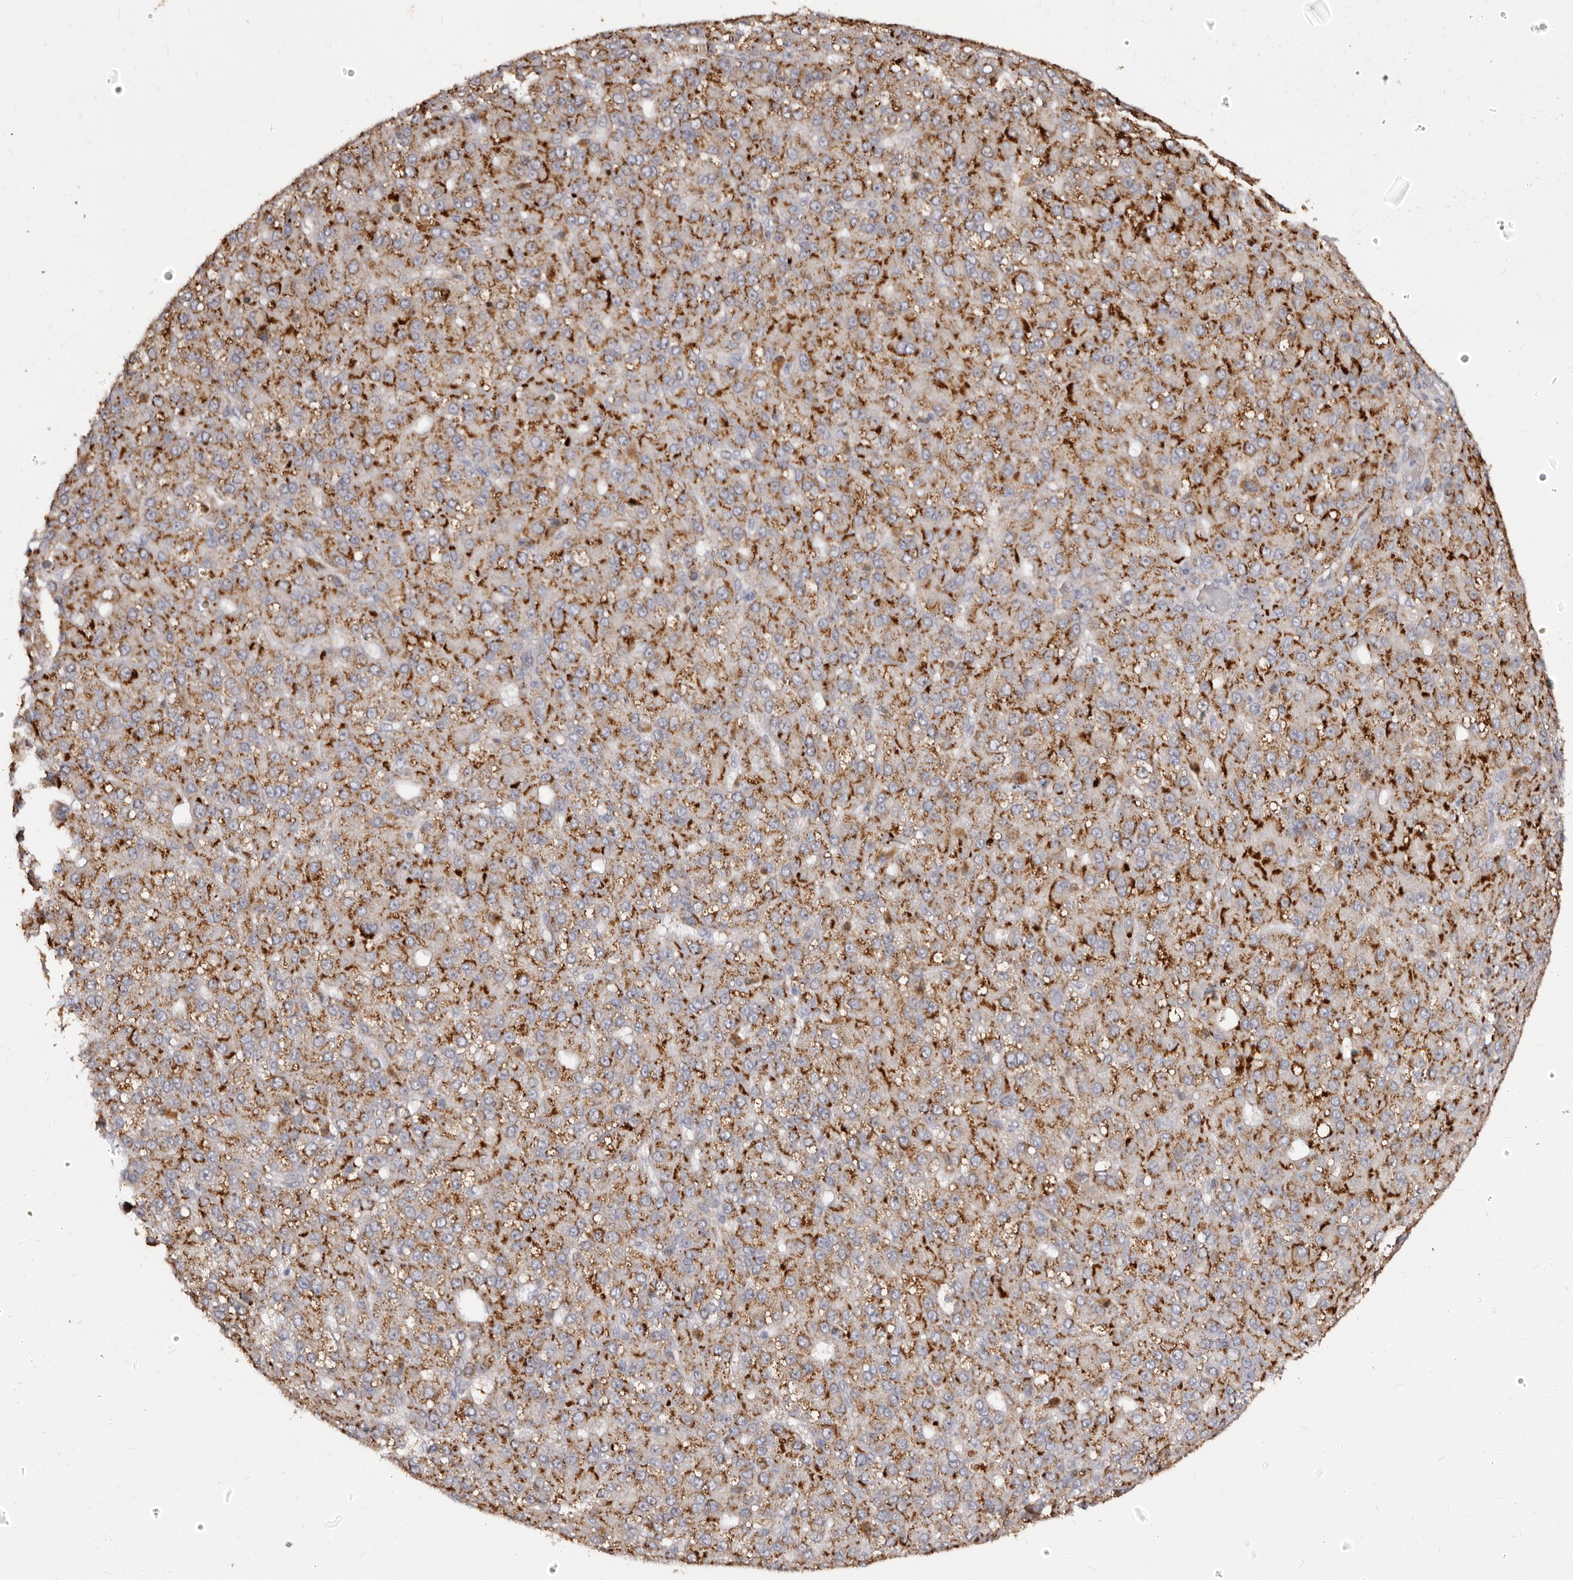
{"staining": {"intensity": "moderate", "quantity": ">75%", "location": "cytoplasmic/membranous"}, "tissue": "liver cancer", "cell_type": "Tumor cells", "image_type": "cancer", "snomed": [{"axis": "morphology", "description": "Carcinoma, Hepatocellular, NOS"}, {"axis": "topography", "description": "Liver"}], "caption": "Protein staining exhibits moderate cytoplasmic/membranous staining in approximately >75% of tumor cells in liver cancer.", "gene": "PTAFR", "patient": {"sex": "male", "age": 67}}